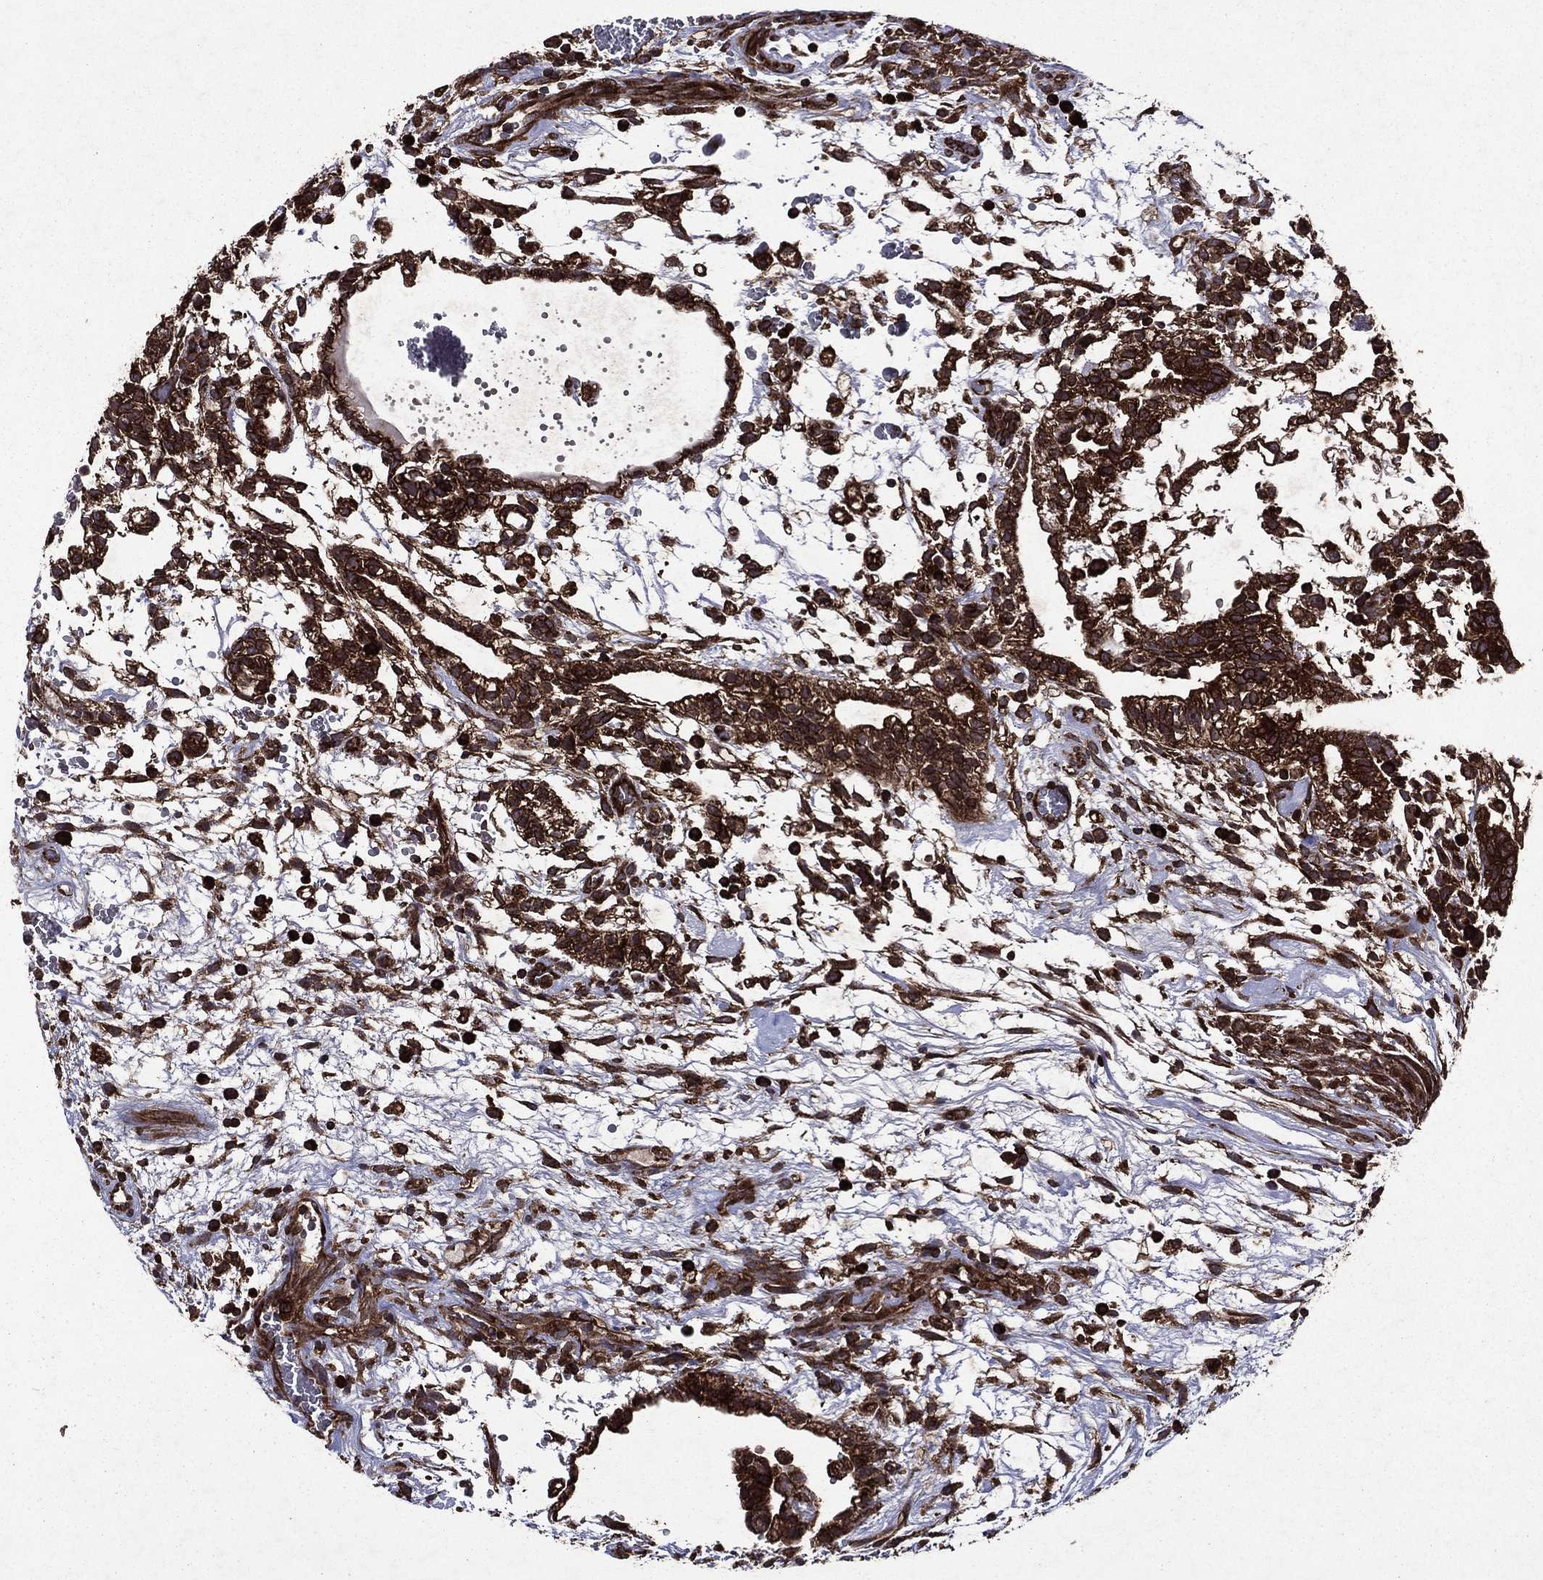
{"staining": {"intensity": "strong", "quantity": ">75%", "location": "cytoplasmic/membranous"}, "tissue": "testis cancer", "cell_type": "Tumor cells", "image_type": "cancer", "snomed": [{"axis": "morphology", "description": "Normal tissue, NOS"}, {"axis": "morphology", "description": "Carcinoma, Embryonal, NOS"}, {"axis": "topography", "description": "Testis"}], "caption": "Brown immunohistochemical staining in embryonal carcinoma (testis) reveals strong cytoplasmic/membranous staining in approximately >75% of tumor cells. (Brightfield microscopy of DAB IHC at high magnification).", "gene": "EIF2B4", "patient": {"sex": "male", "age": 32}}